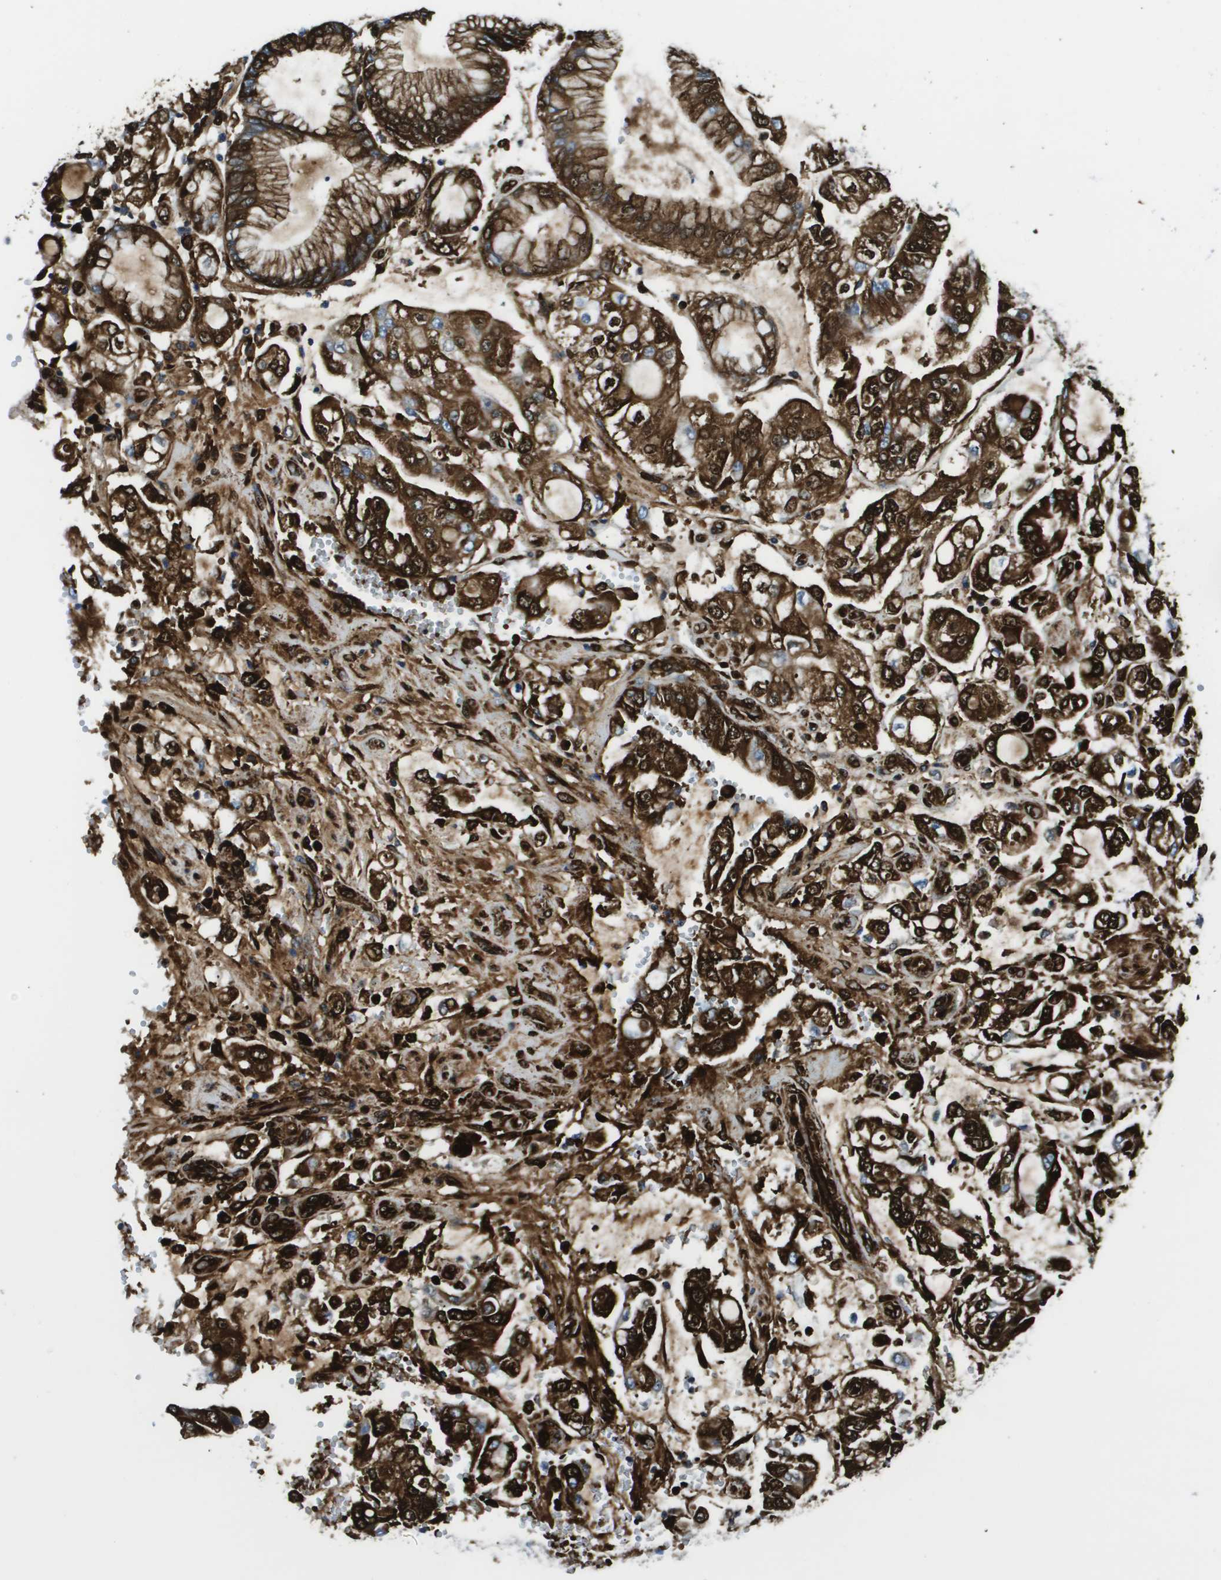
{"staining": {"intensity": "strong", "quantity": ">75%", "location": "cytoplasmic/membranous,nuclear"}, "tissue": "stomach cancer", "cell_type": "Tumor cells", "image_type": "cancer", "snomed": [{"axis": "morphology", "description": "Adenocarcinoma, NOS"}, {"axis": "topography", "description": "Stomach"}], "caption": "A histopathology image showing strong cytoplasmic/membranous and nuclear staining in about >75% of tumor cells in stomach cancer, as visualized by brown immunohistochemical staining.", "gene": "CNPY3", "patient": {"sex": "male", "age": 76}}